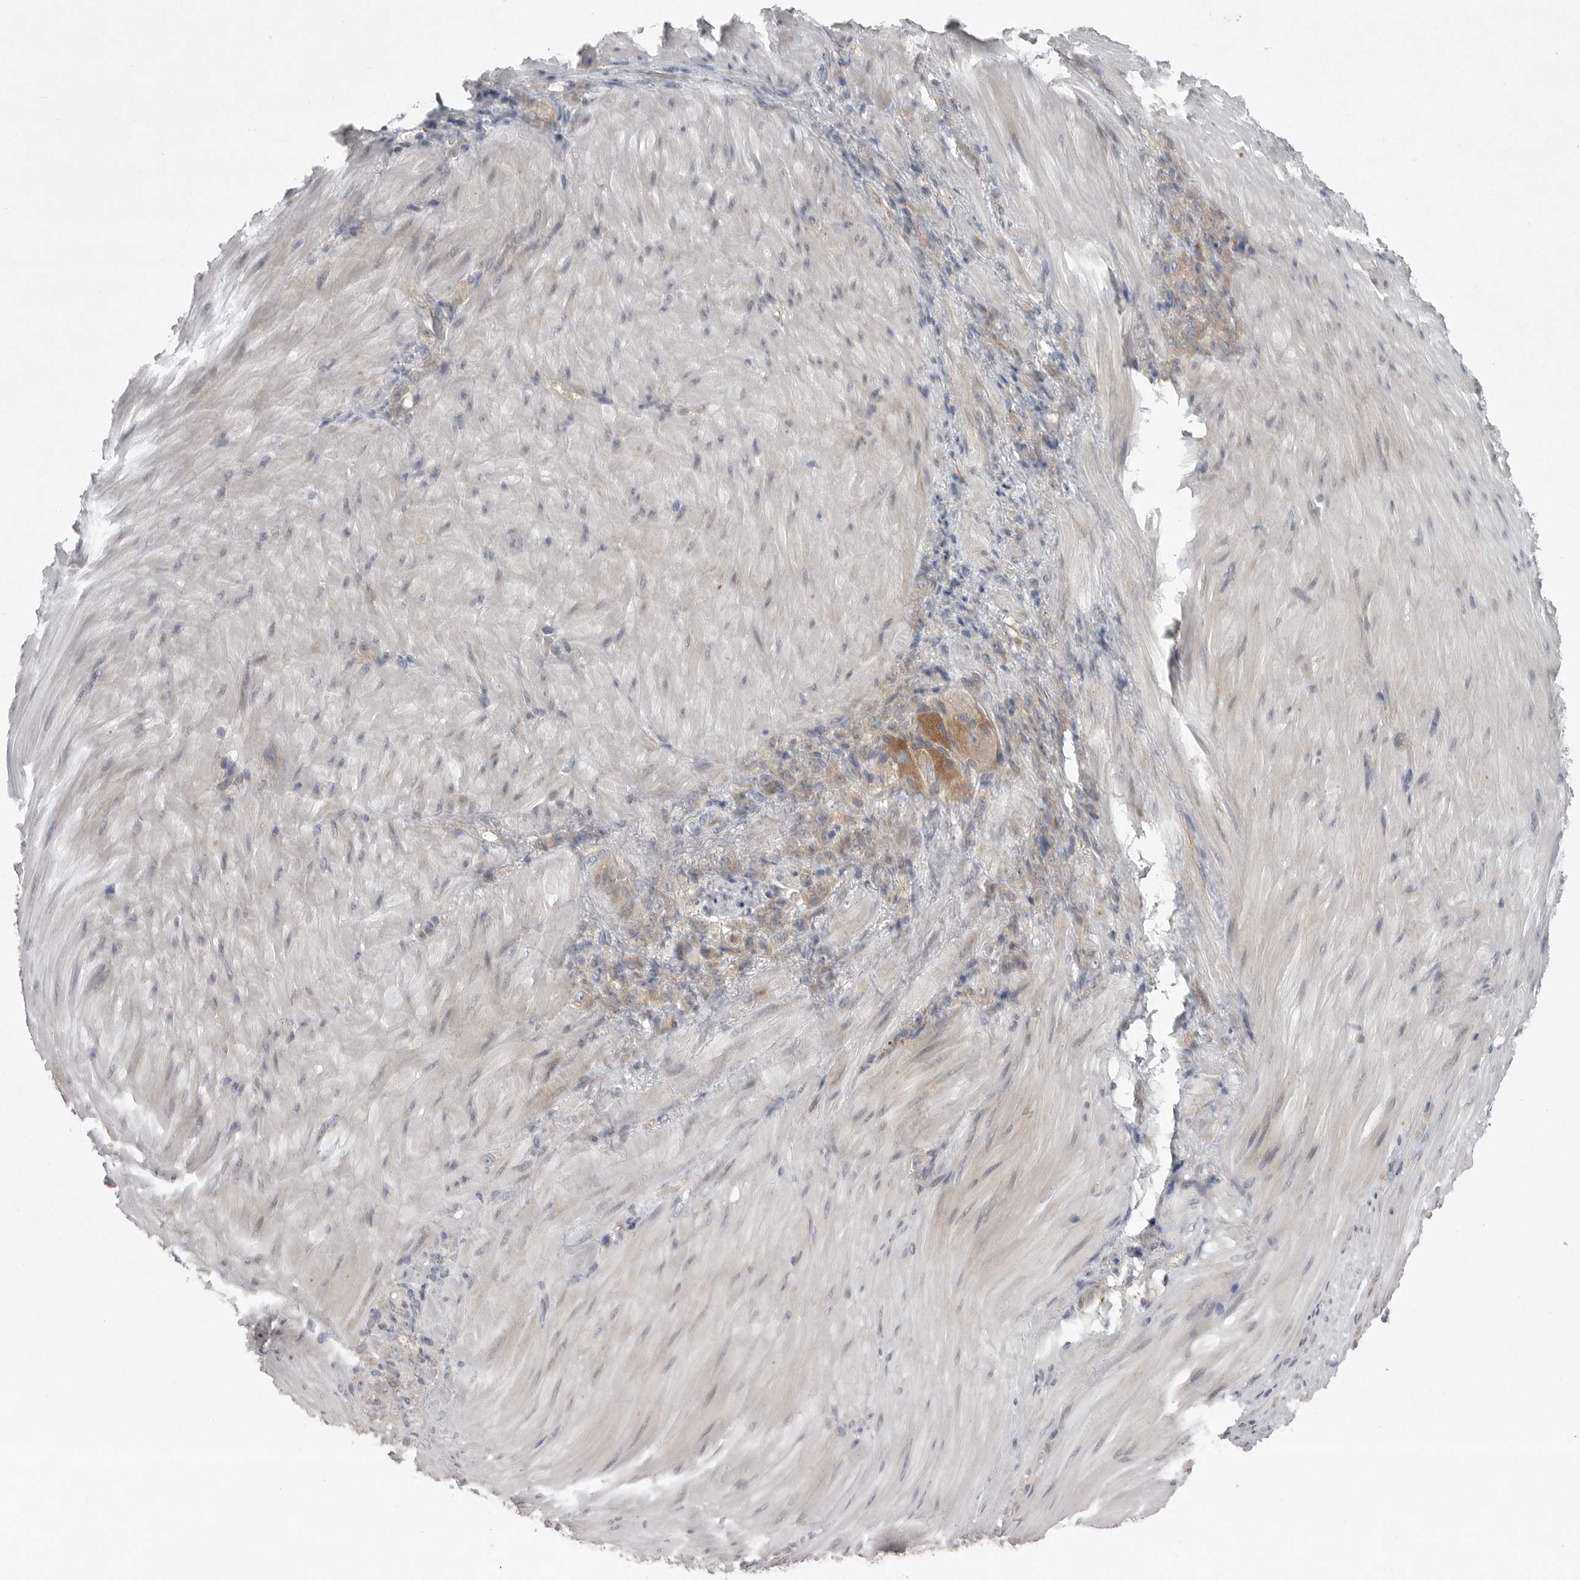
{"staining": {"intensity": "weak", "quantity": "25%-75%", "location": "cytoplasmic/membranous"}, "tissue": "stomach cancer", "cell_type": "Tumor cells", "image_type": "cancer", "snomed": [{"axis": "morphology", "description": "Normal tissue, NOS"}, {"axis": "morphology", "description": "Adenocarcinoma, NOS"}, {"axis": "topography", "description": "Stomach"}], "caption": "The image reveals staining of stomach adenocarcinoma, revealing weak cytoplasmic/membranous protein positivity (brown color) within tumor cells. (Stains: DAB in brown, nuclei in blue, Microscopy: brightfield microscopy at high magnification).", "gene": "PHF13", "patient": {"sex": "male", "age": 82}}